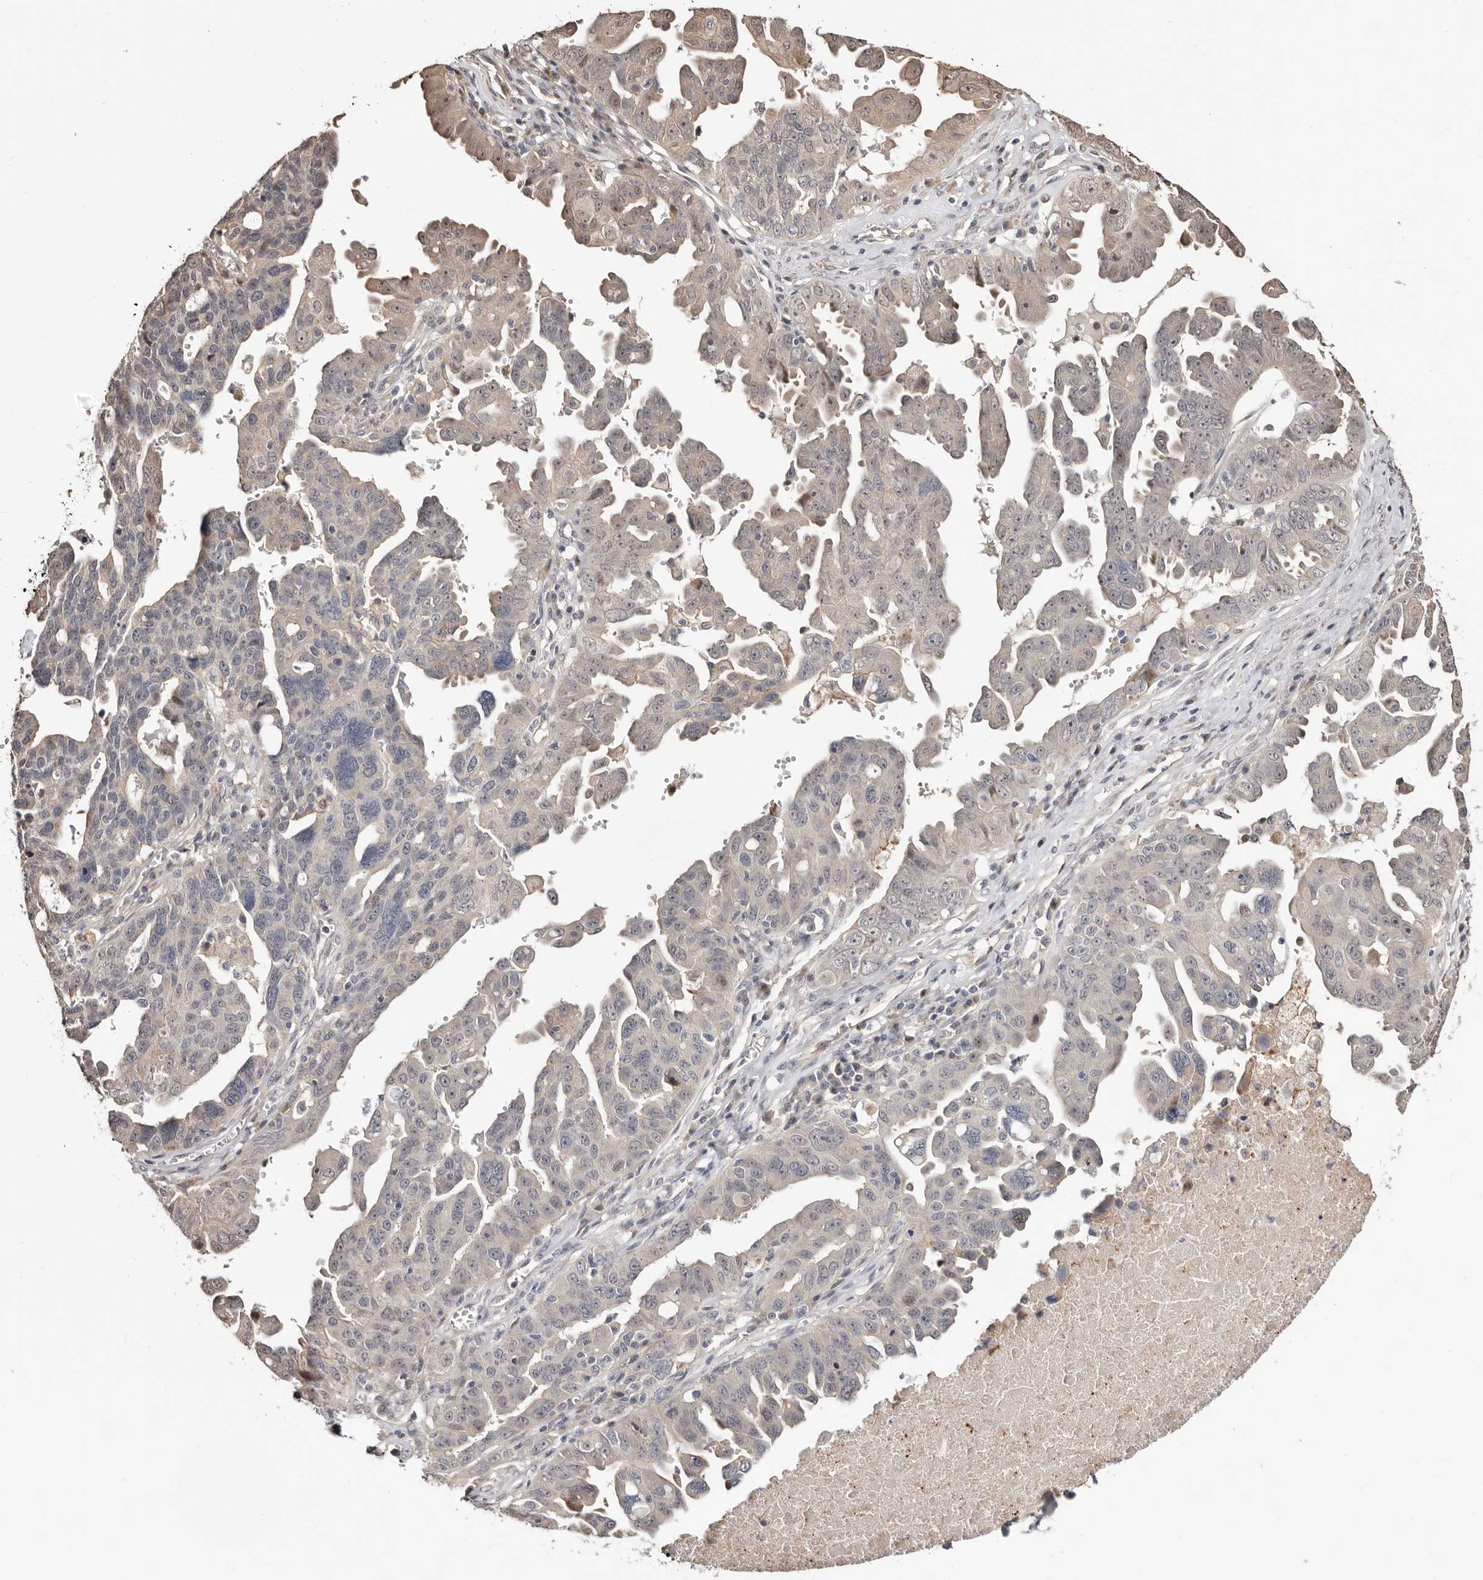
{"staining": {"intensity": "weak", "quantity": "25%-75%", "location": "cytoplasmic/membranous"}, "tissue": "ovarian cancer", "cell_type": "Tumor cells", "image_type": "cancer", "snomed": [{"axis": "morphology", "description": "Carcinoma, endometroid"}, {"axis": "topography", "description": "Ovary"}], "caption": "A histopathology image of human endometroid carcinoma (ovarian) stained for a protein exhibits weak cytoplasmic/membranous brown staining in tumor cells.", "gene": "TRIP13", "patient": {"sex": "female", "age": 62}}